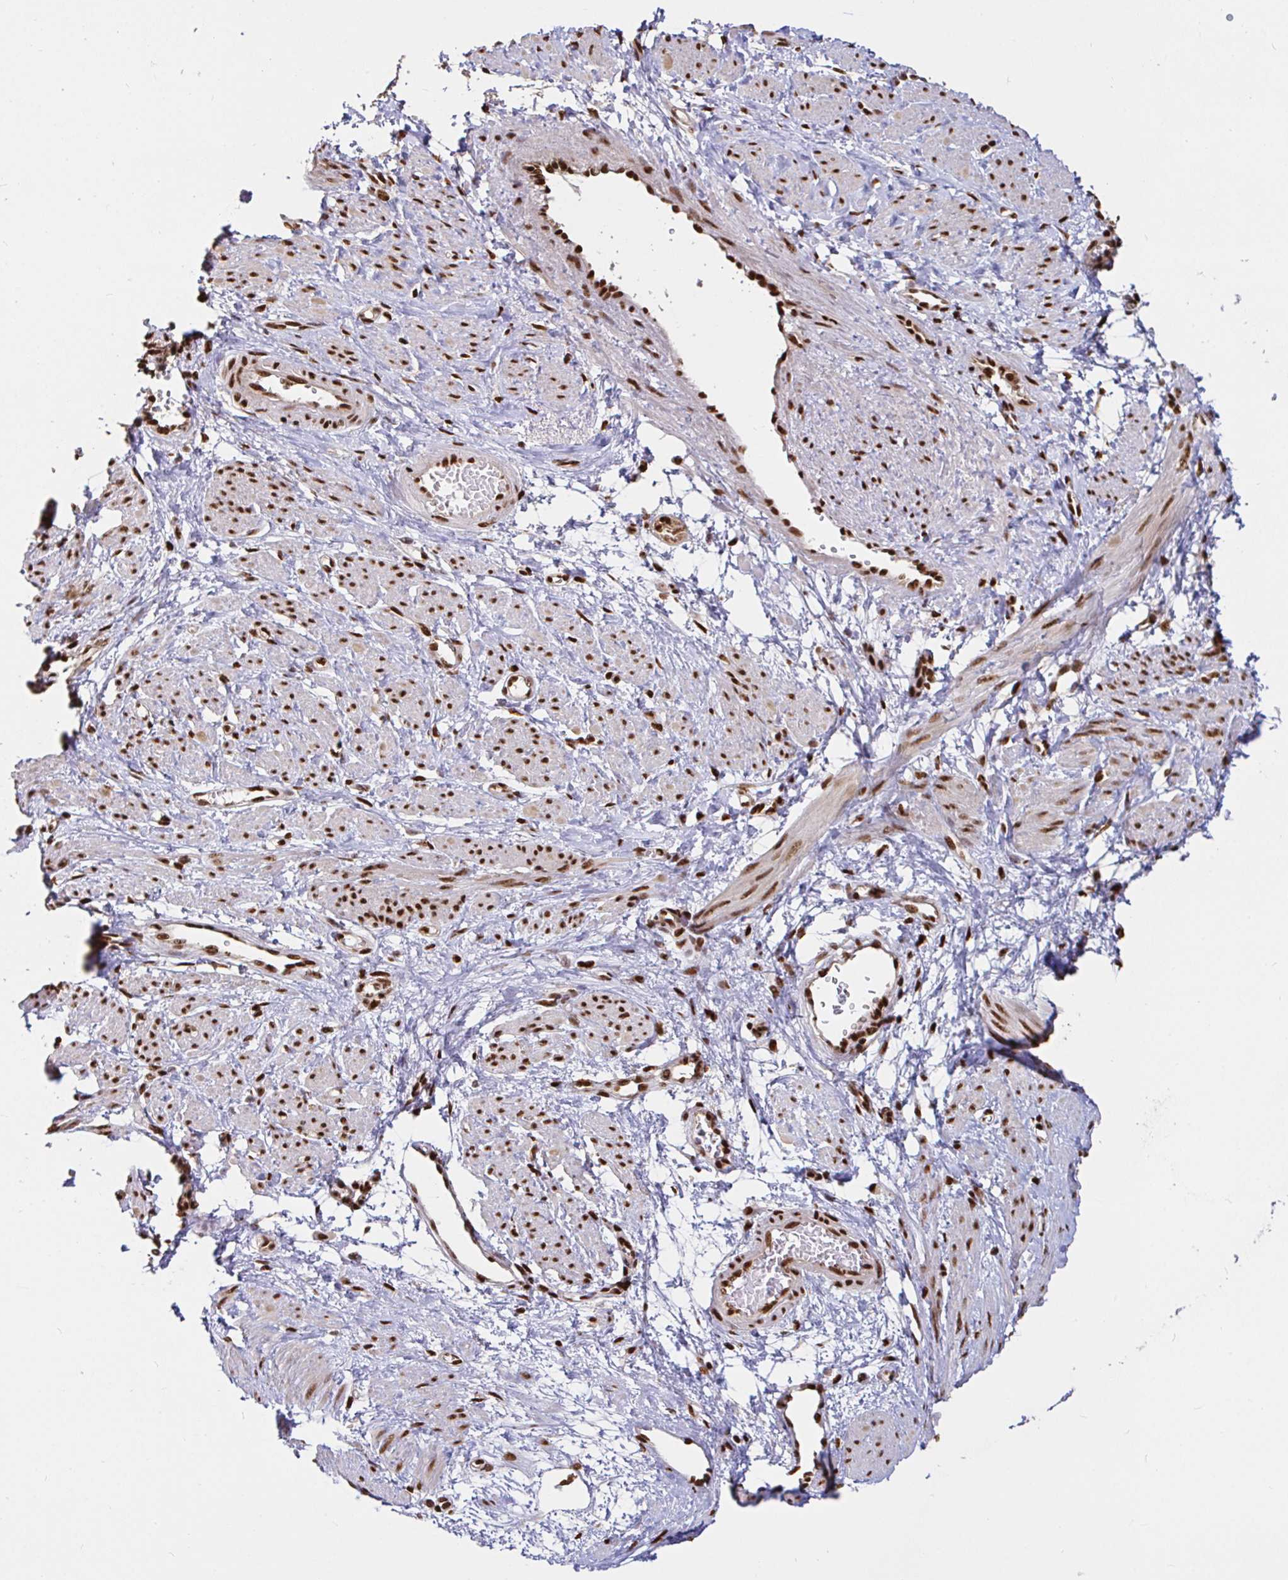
{"staining": {"intensity": "strong", "quantity": ">75%", "location": "nuclear"}, "tissue": "smooth muscle", "cell_type": "Smooth muscle cells", "image_type": "normal", "snomed": [{"axis": "morphology", "description": "Normal tissue, NOS"}, {"axis": "topography", "description": "Smooth muscle"}, {"axis": "topography", "description": "Uterus"}], "caption": "Benign smooth muscle was stained to show a protein in brown. There is high levels of strong nuclear staining in approximately >75% of smooth muscle cells.", "gene": "SP3", "patient": {"sex": "female", "age": 39}}